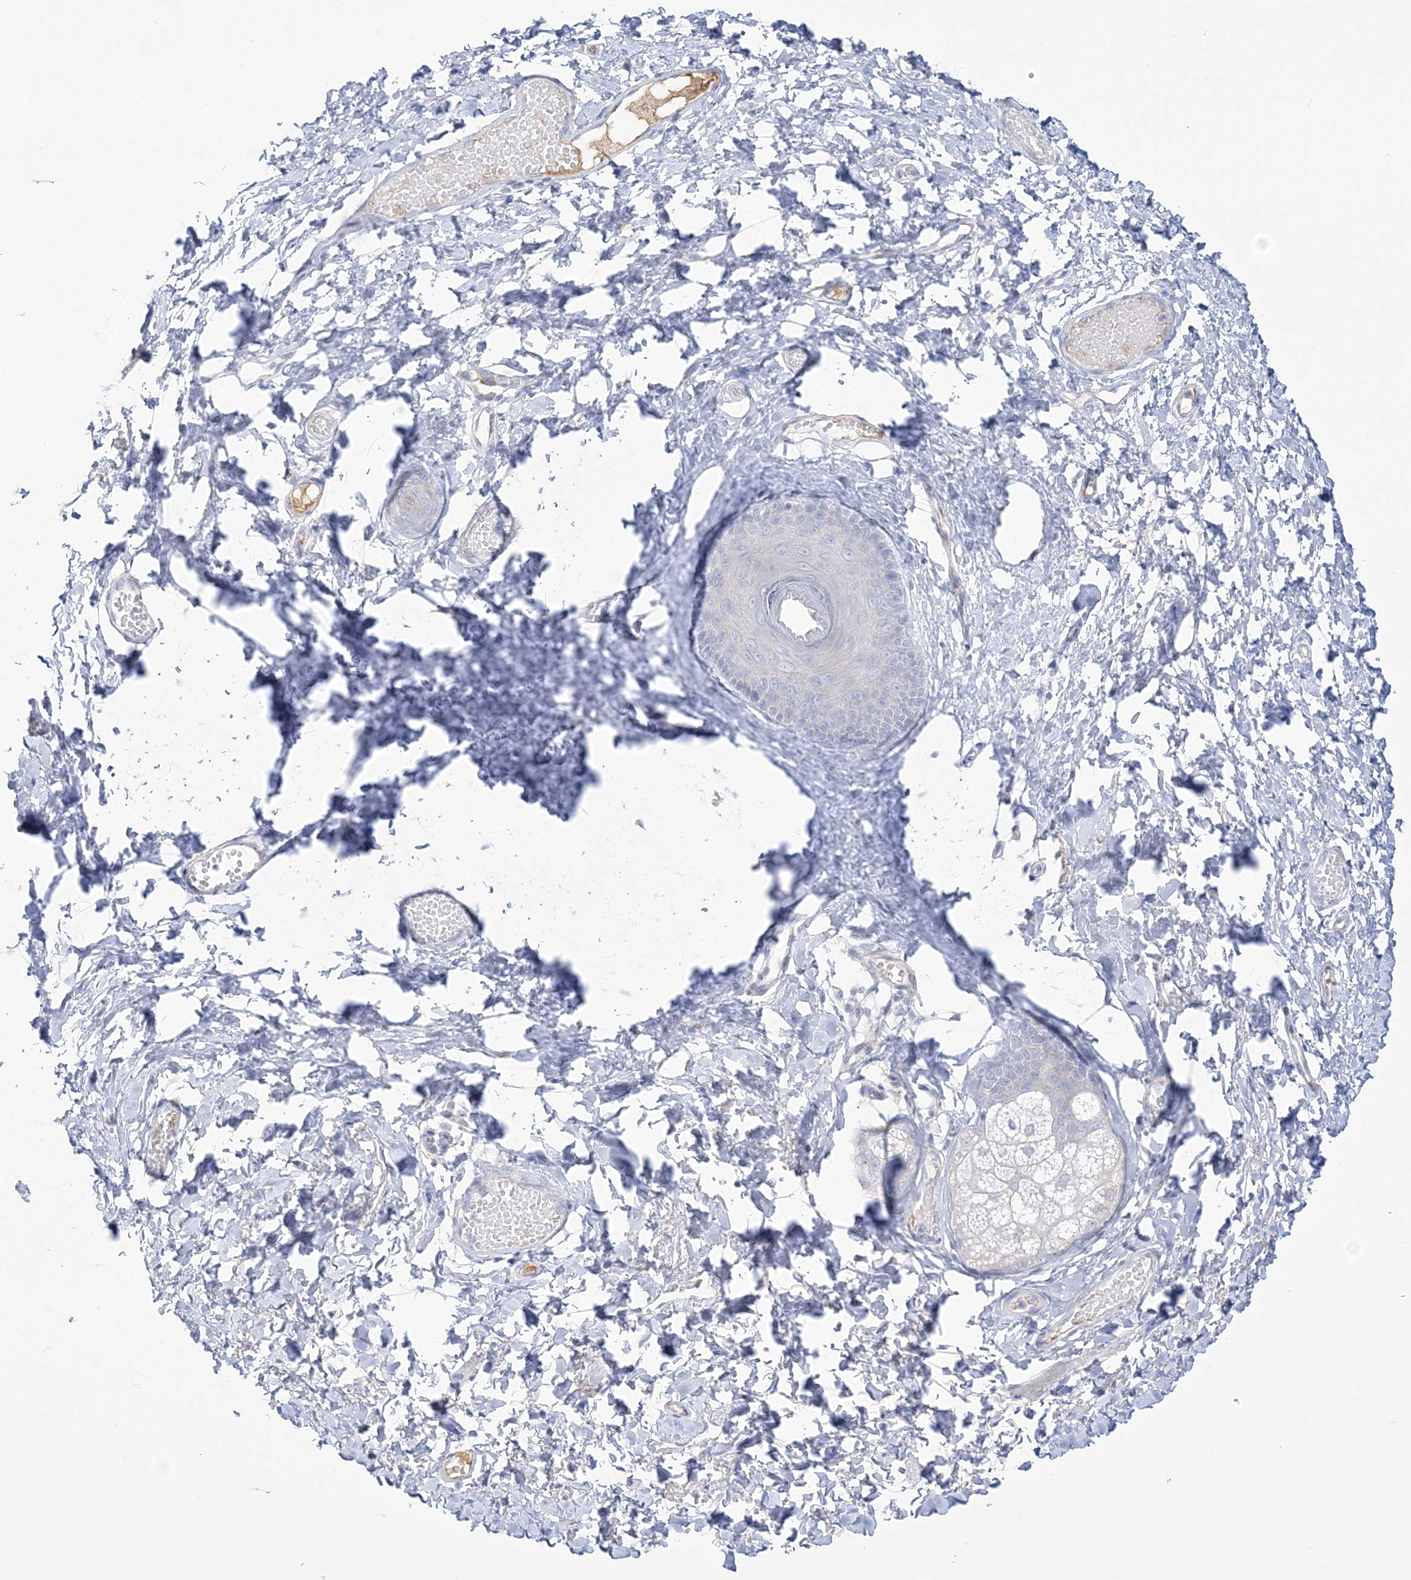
{"staining": {"intensity": "moderate", "quantity": "<25%", "location": "cytoplasmic/membranous"}, "tissue": "skin", "cell_type": "Epidermal cells", "image_type": "normal", "snomed": [{"axis": "morphology", "description": "Normal tissue, NOS"}, {"axis": "morphology", "description": "Inflammation, NOS"}, {"axis": "topography", "description": "Vulva"}], "caption": "This micrograph displays IHC staining of normal human skin, with low moderate cytoplasmic/membranous expression in about <25% of epidermal cells.", "gene": "SEMA3D", "patient": {"sex": "female", "age": 84}}